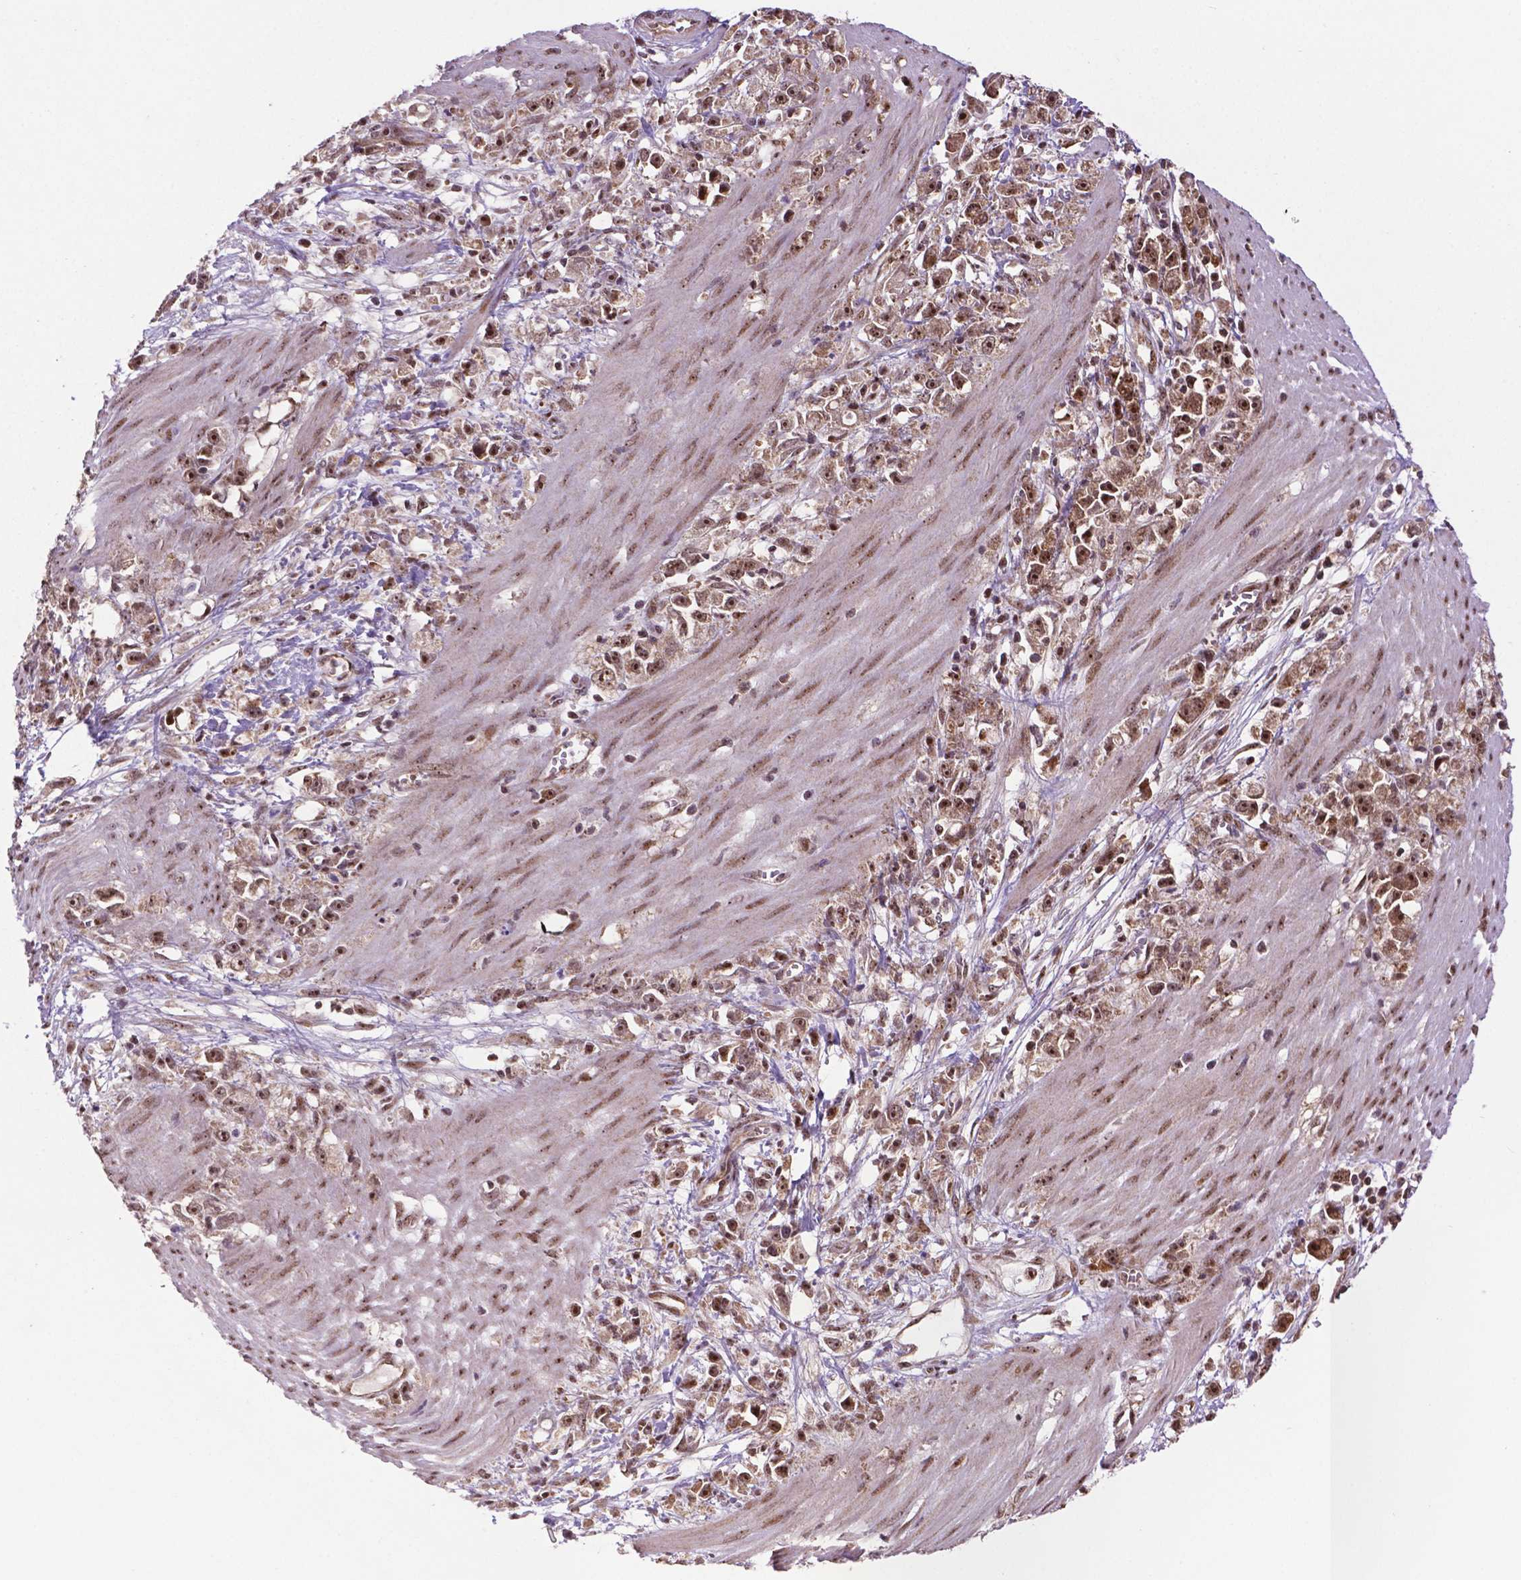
{"staining": {"intensity": "moderate", "quantity": ">75%", "location": "nuclear"}, "tissue": "stomach cancer", "cell_type": "Tumor cells", "image_type": "cancer", "snomed": [{"axis": "morphology", "description": "Adenocarcinoma, NOS"}, {"axis": "topography", "description": "Stomach"}], "caption": "Adenocarcinoma (stomach) stained with a protein marker displays moderate staining in tumor cells.", "gene": "CSNK2A1", "patient": {"sex": "female", "age": 59}}